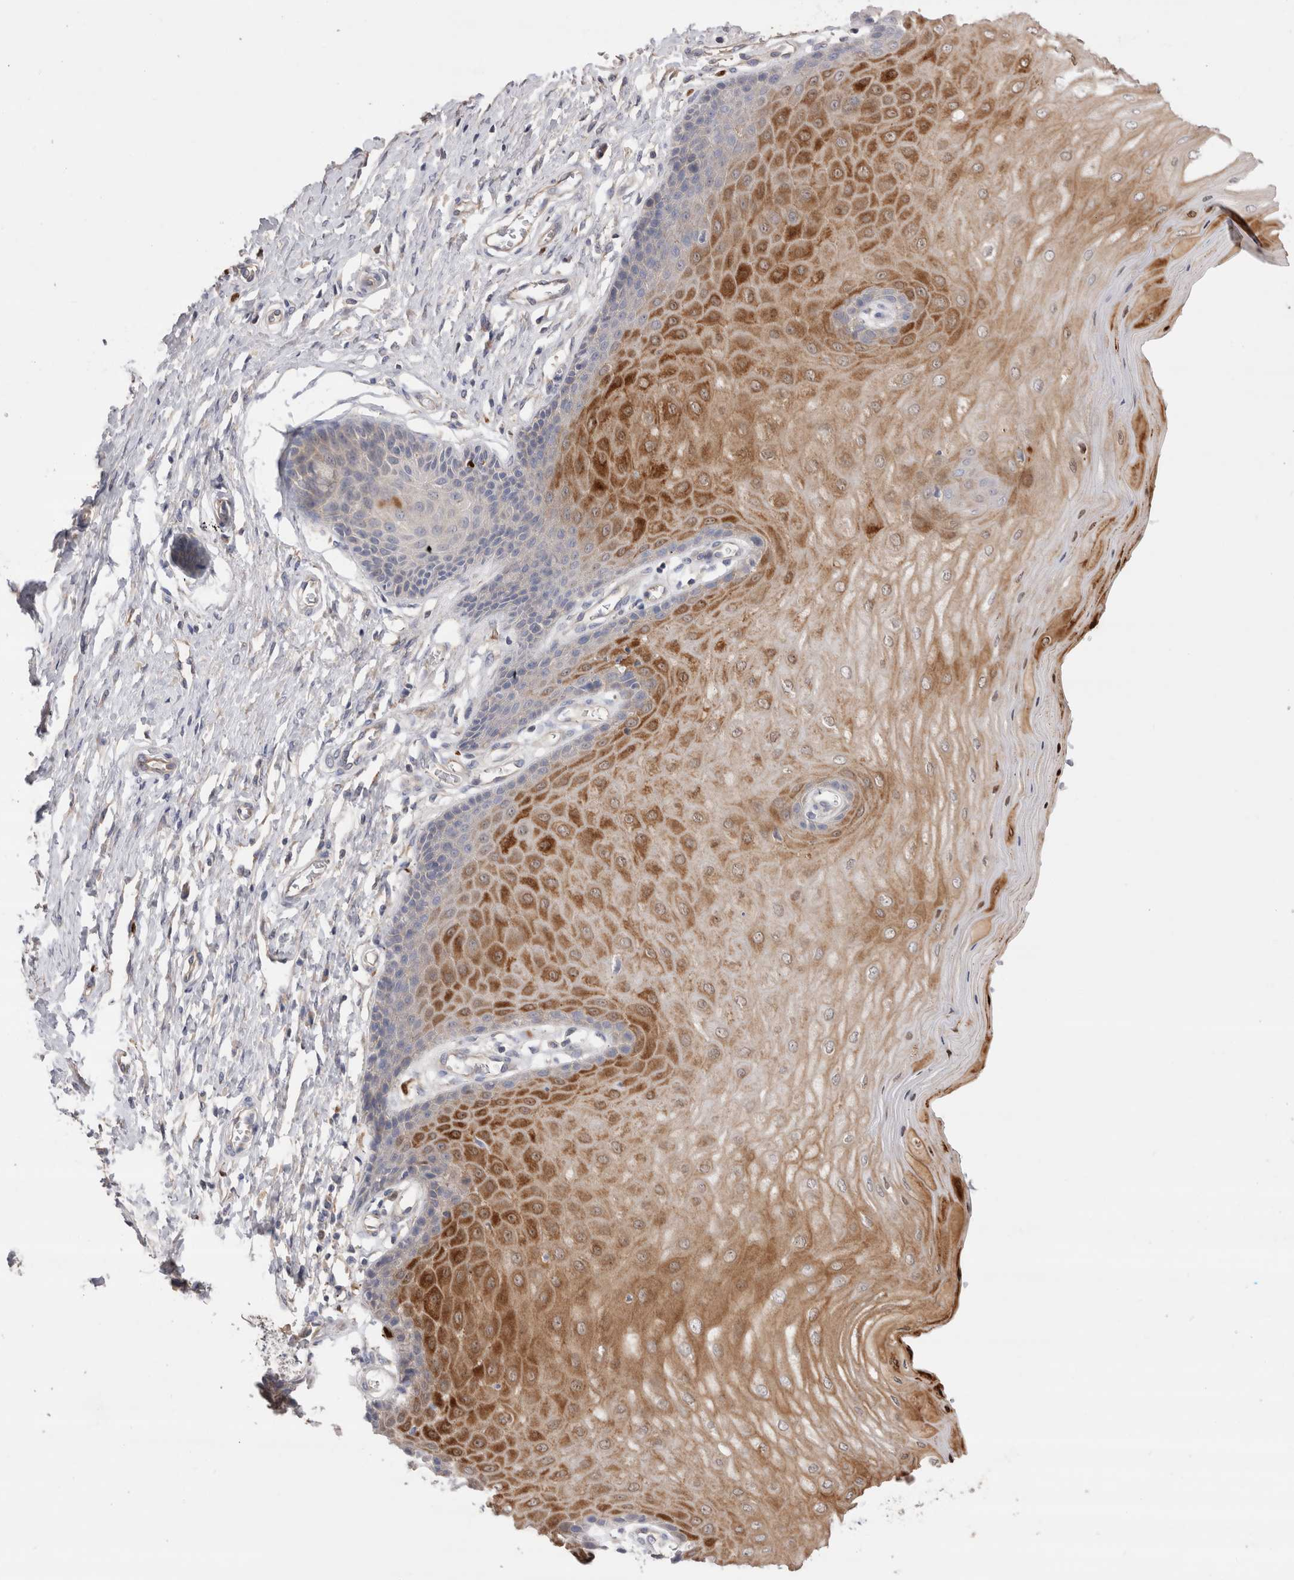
{"staining": {"intensity": "moderate", "quantity": "<25%", "location": "cytoplasmic/membranous"}, "tissue": "cervix", "cell_type": "Glandular cells", "image_type": "normal", "snomed": [{"axis": "morphology", "description": "Normal tissue, NOS"}, {"axis": "topography", "description": "Cervix"}], "caption": "Glandular cells display moderate cytoplasmic/membranous positivity in about <25% of cells in benign cervix.", "gene": "NXT2", "patient": {"sex": "female", "age": 55}}